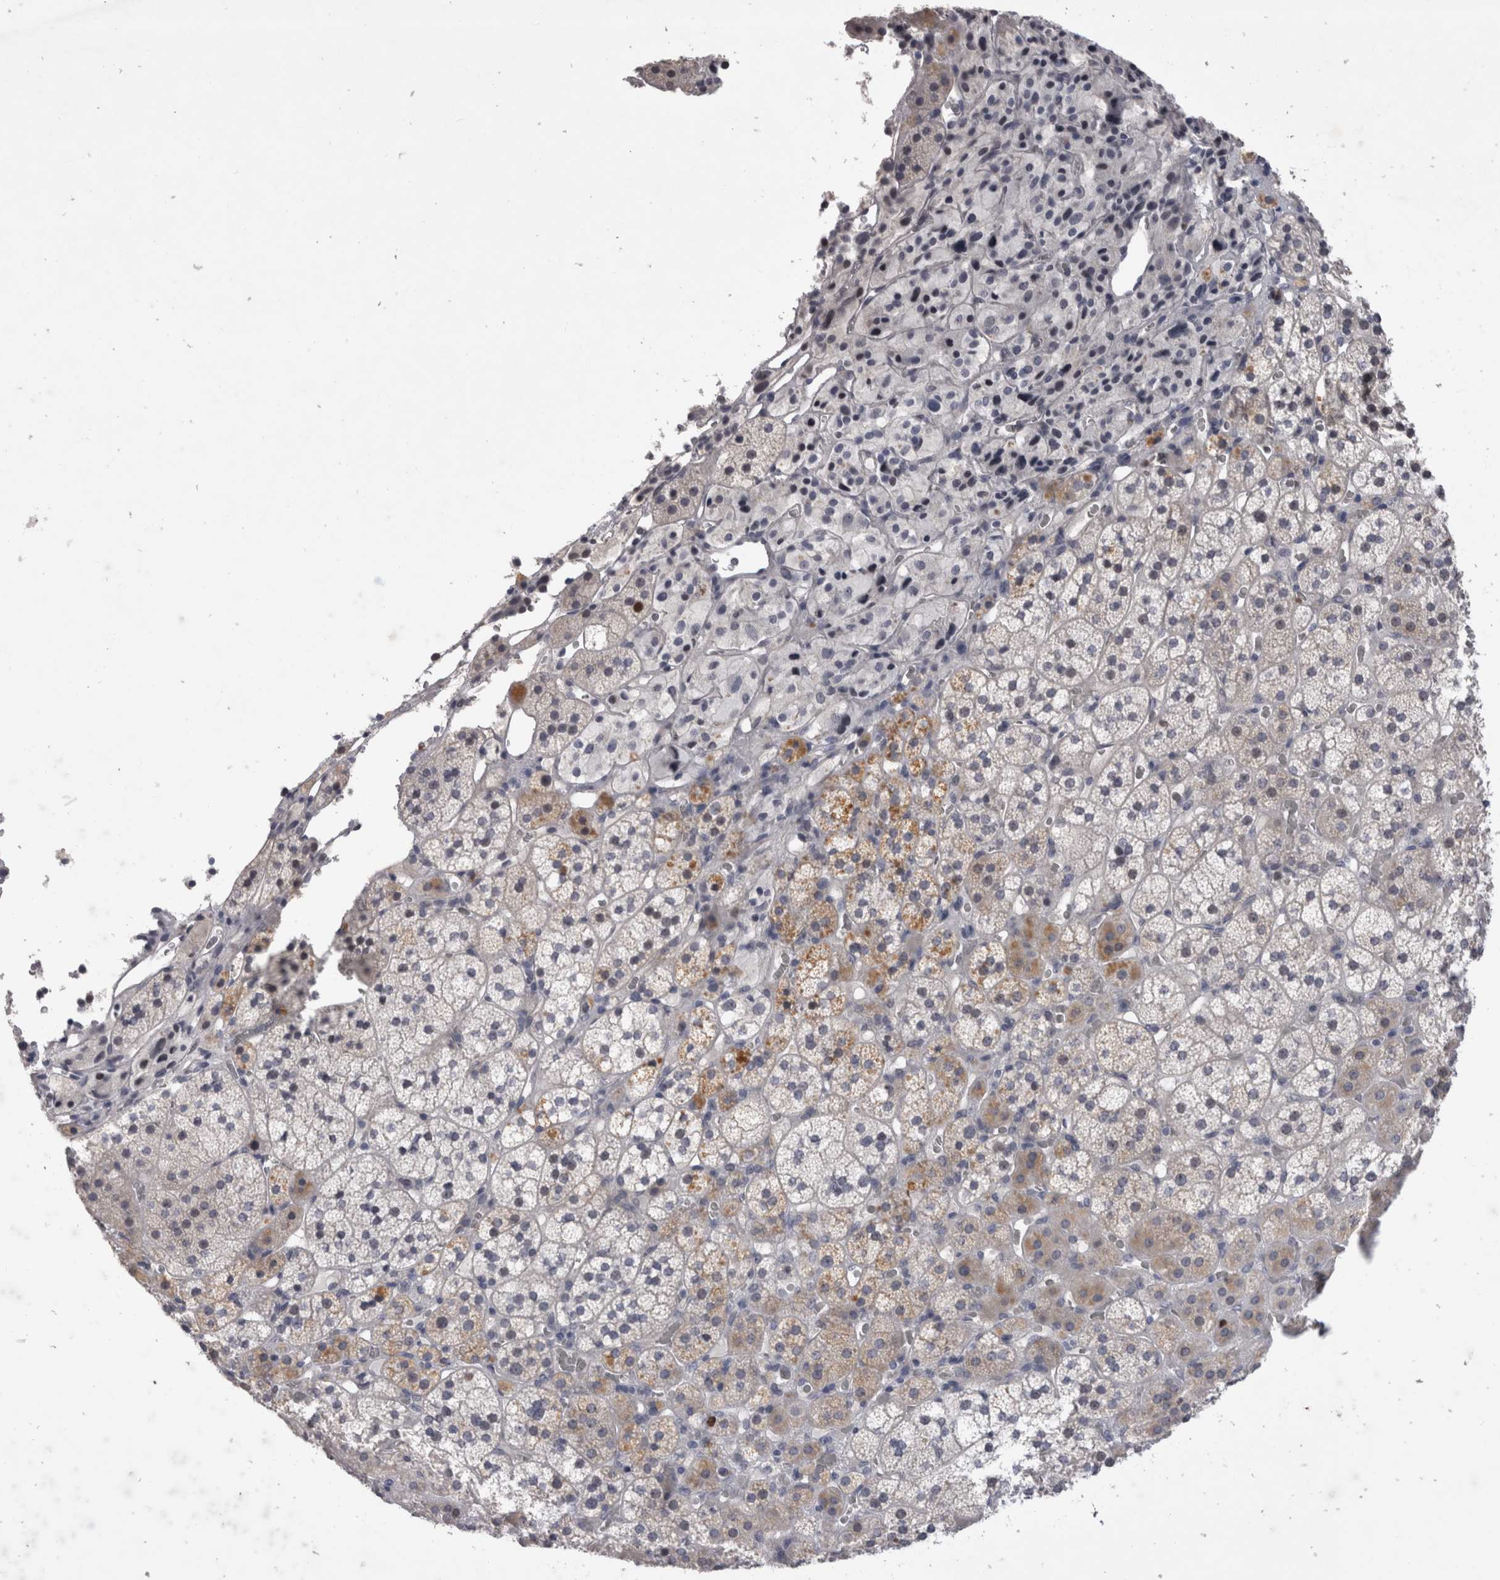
{"staining": {"intensity": "moderate", "quantity": "<25%", "location": "cytoplasmic/membranous,nuclear"}, "tissue": "adrenal gland", "cell_type": "Glandular cells", "image_type": "normal", "snomed": [{"axis": "morphology", "description": "Normal tissue, NOS"}, {"axis": "topography", "description": "Adrenal gland"}], "caption": "An image showing moderate cytoplasmic/membranous,nuclear expression in about <25% of glandular cells in benign adrenal gland, as visualized by brown immunohistochemical staining.", "gene": "KIF18B", "patient": {"sex": "female", "age": 44}}